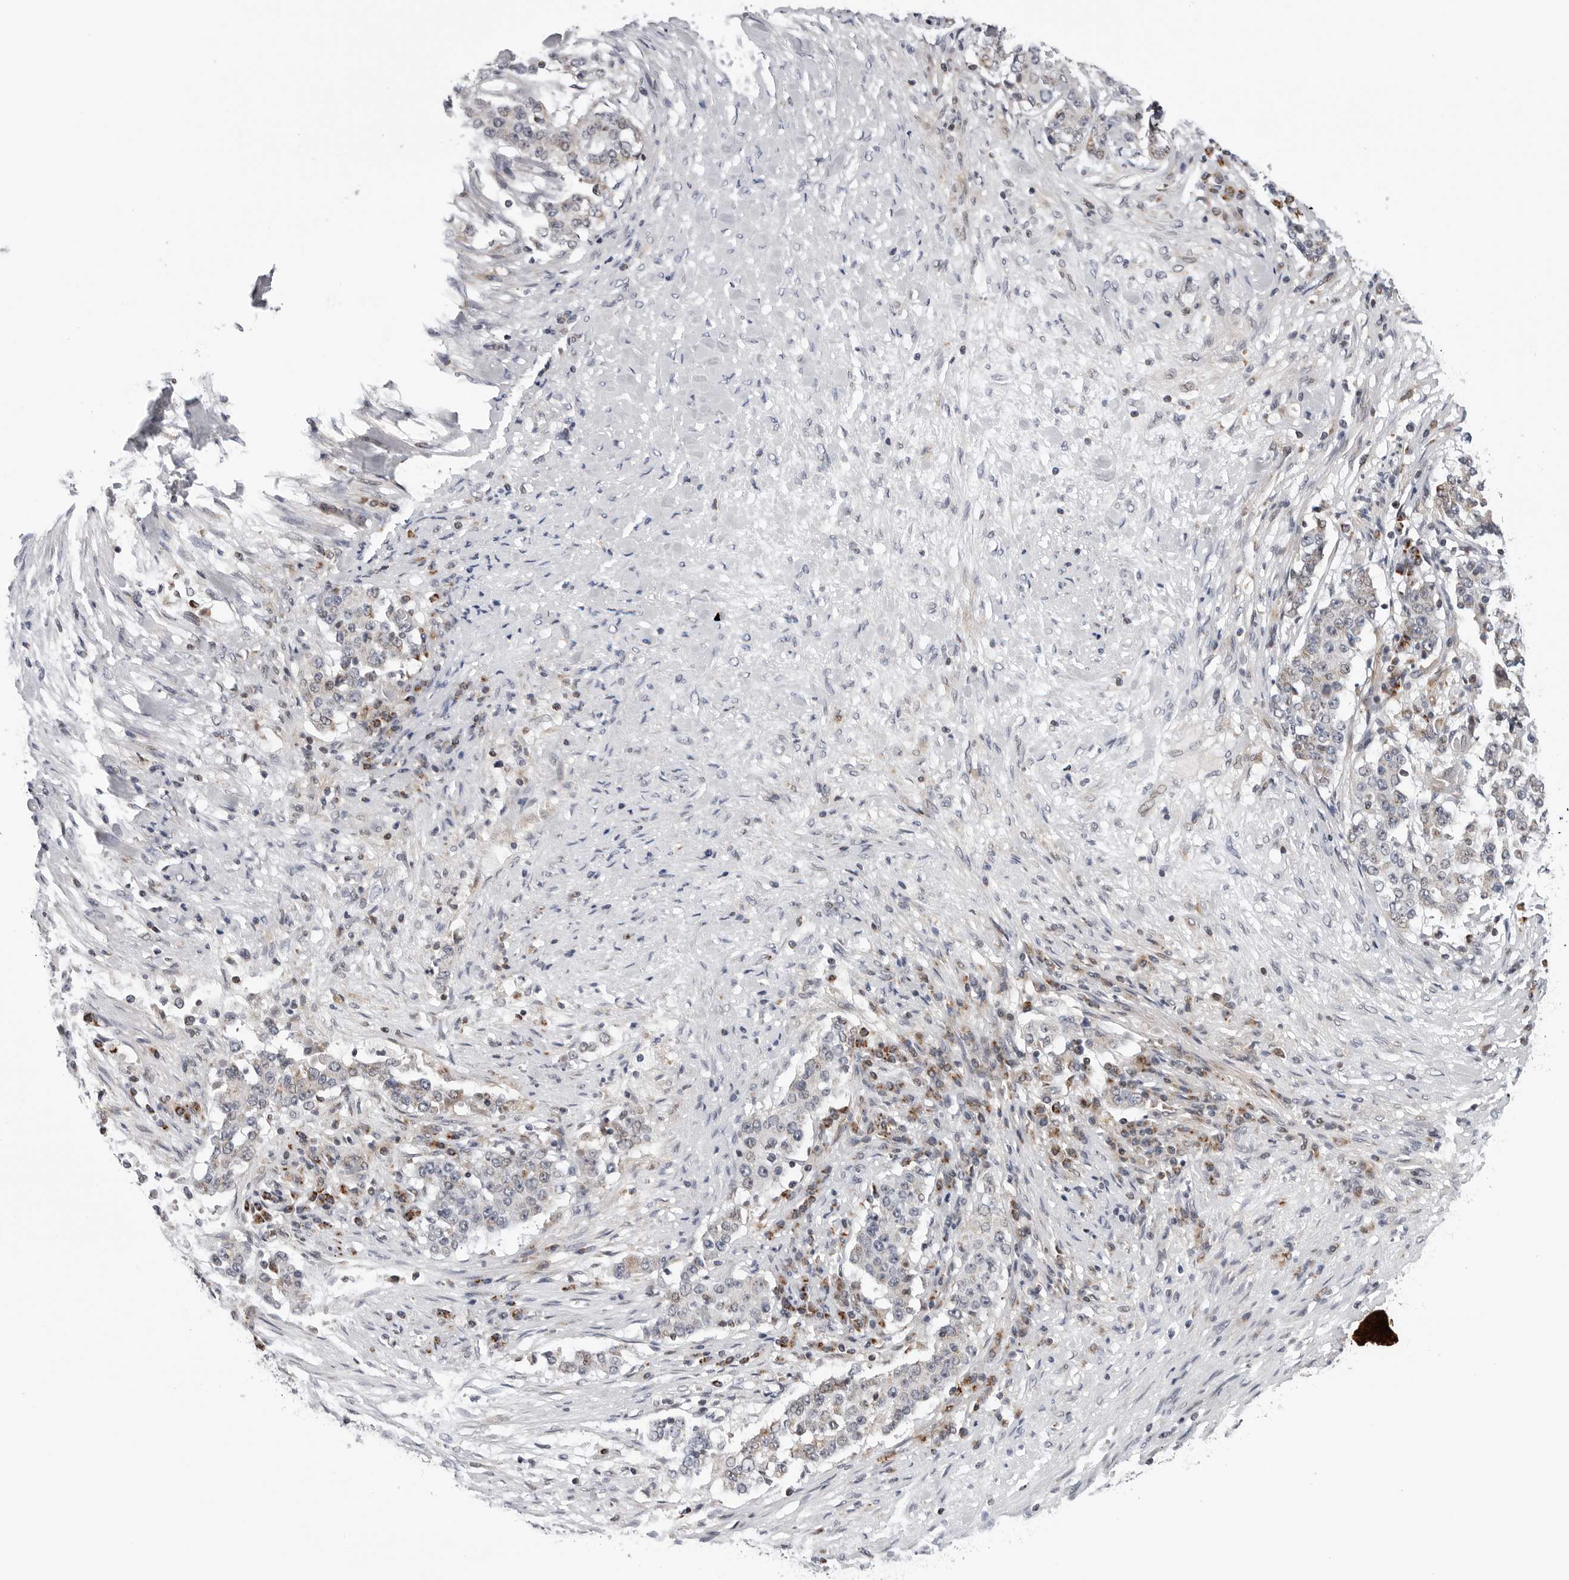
{"staining": {"intensity": "negative", "quantity": "none", "location": "none"}, "tissue": "stomach cancer", "cell_type": "Tumor cells", "image_type": "cancer", "snomed": [{"axis": "morphology", "description": "Adenocarcinoma, NOS"}, {"axis": "topography", "description": "Stomach"}], "caption": "Histopathology image shows no significant protein staining in tumor cells of stomach cancer (adenocarcinoma).", "gene": "CDK20", "patient": {"sex": "male", "age": 59}}